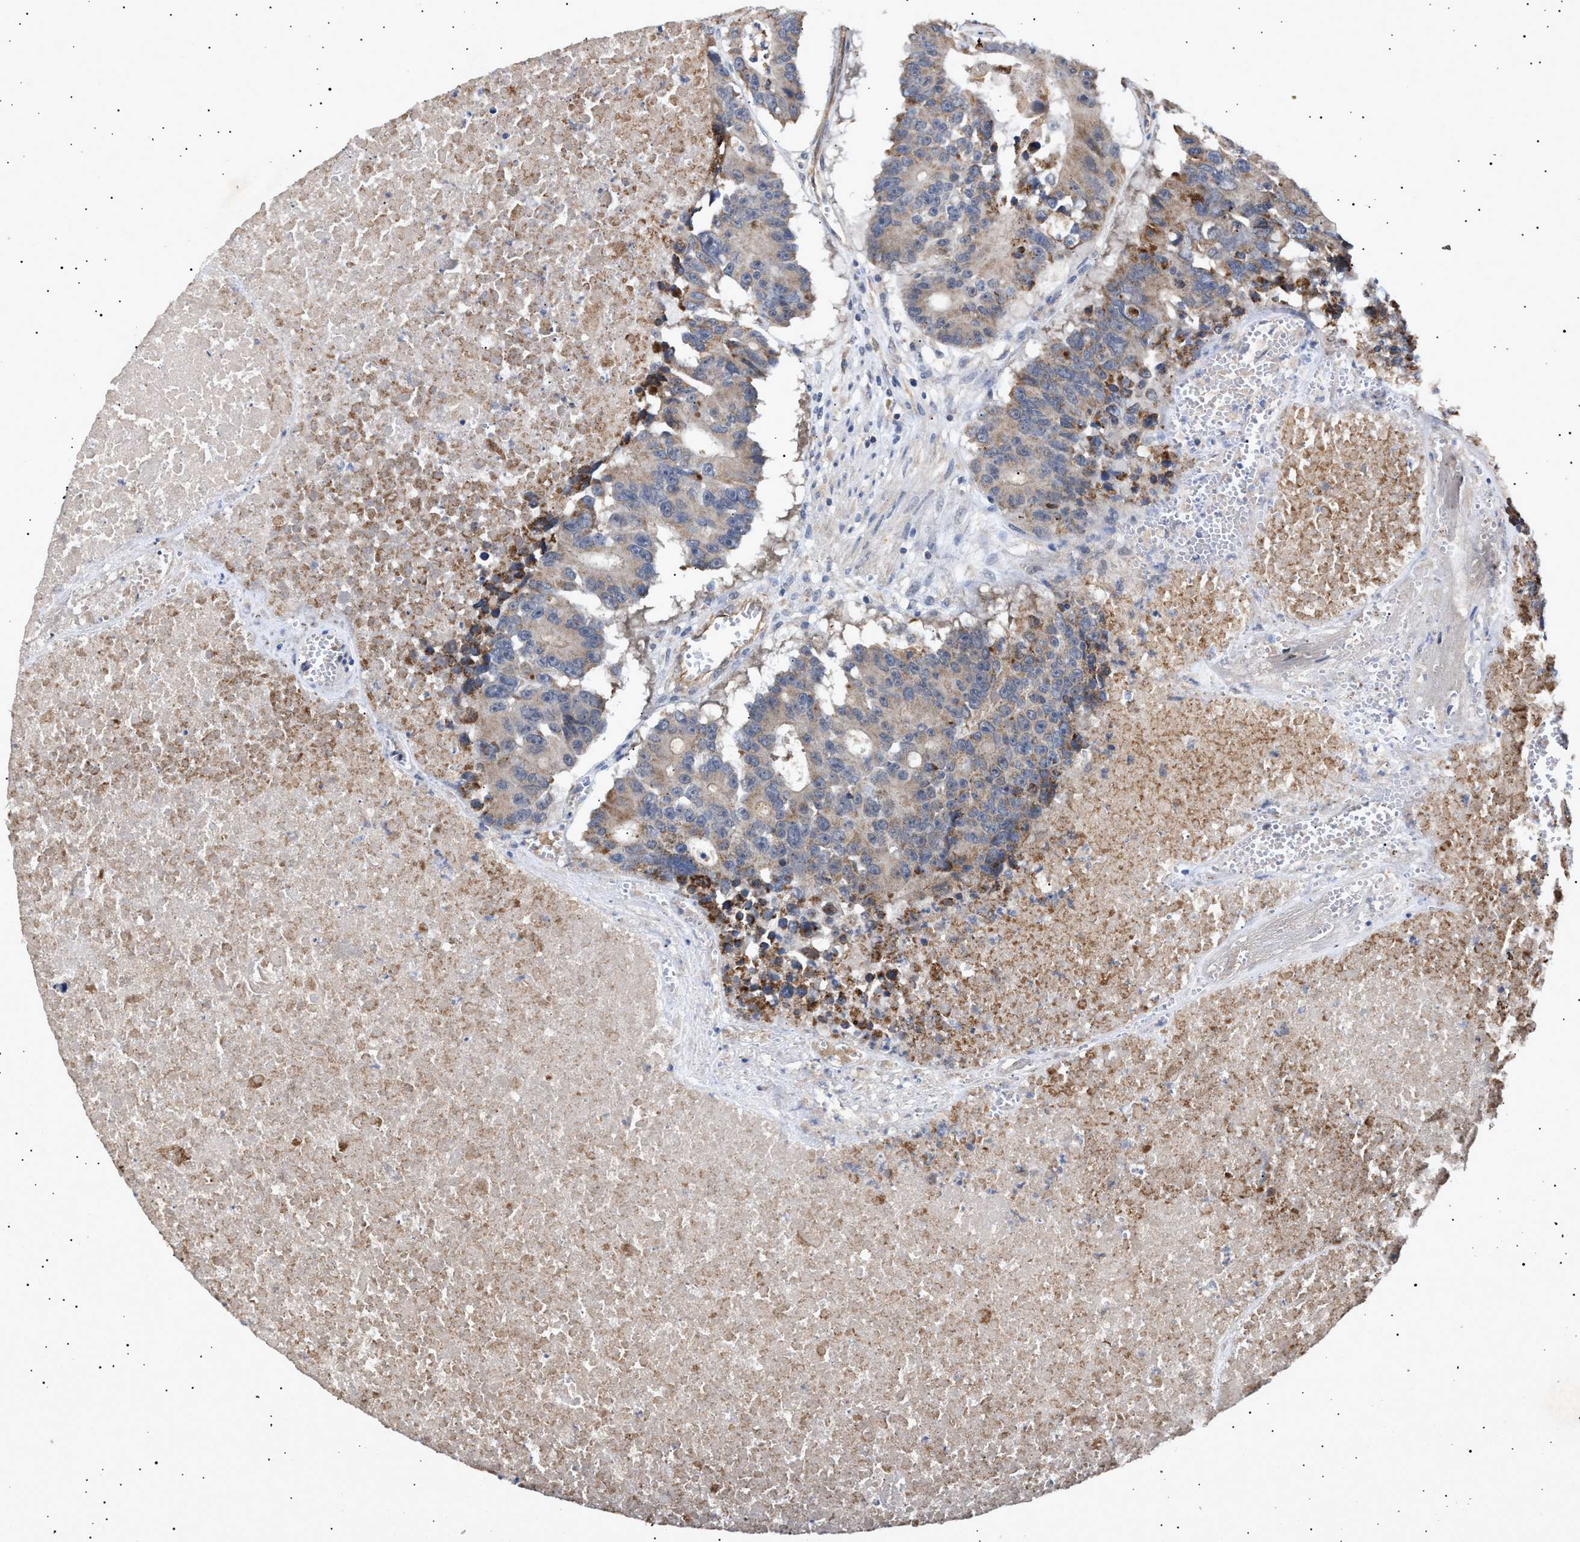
{"staining": {"intensity": "moderate", "quantity": "<25%", "location": "cytoplasmic/membranous"}, "tissue": "colorectal cancer", "cell_type": "Tumor cells", "image_type": "cancer", "snomed": [{"axis": "morphology", "description": "Adenocarcinoma, NOS"}, {"axis": "topography", "description": "Colon"}], "caption": "Protein analysis of colorectal cancer tissue displays moderate cytoplasmic/membranous staining in approximately <25% of tumor cells.", "gene": "SIRT5", "patient": {"sex": "male", "age": 87}}